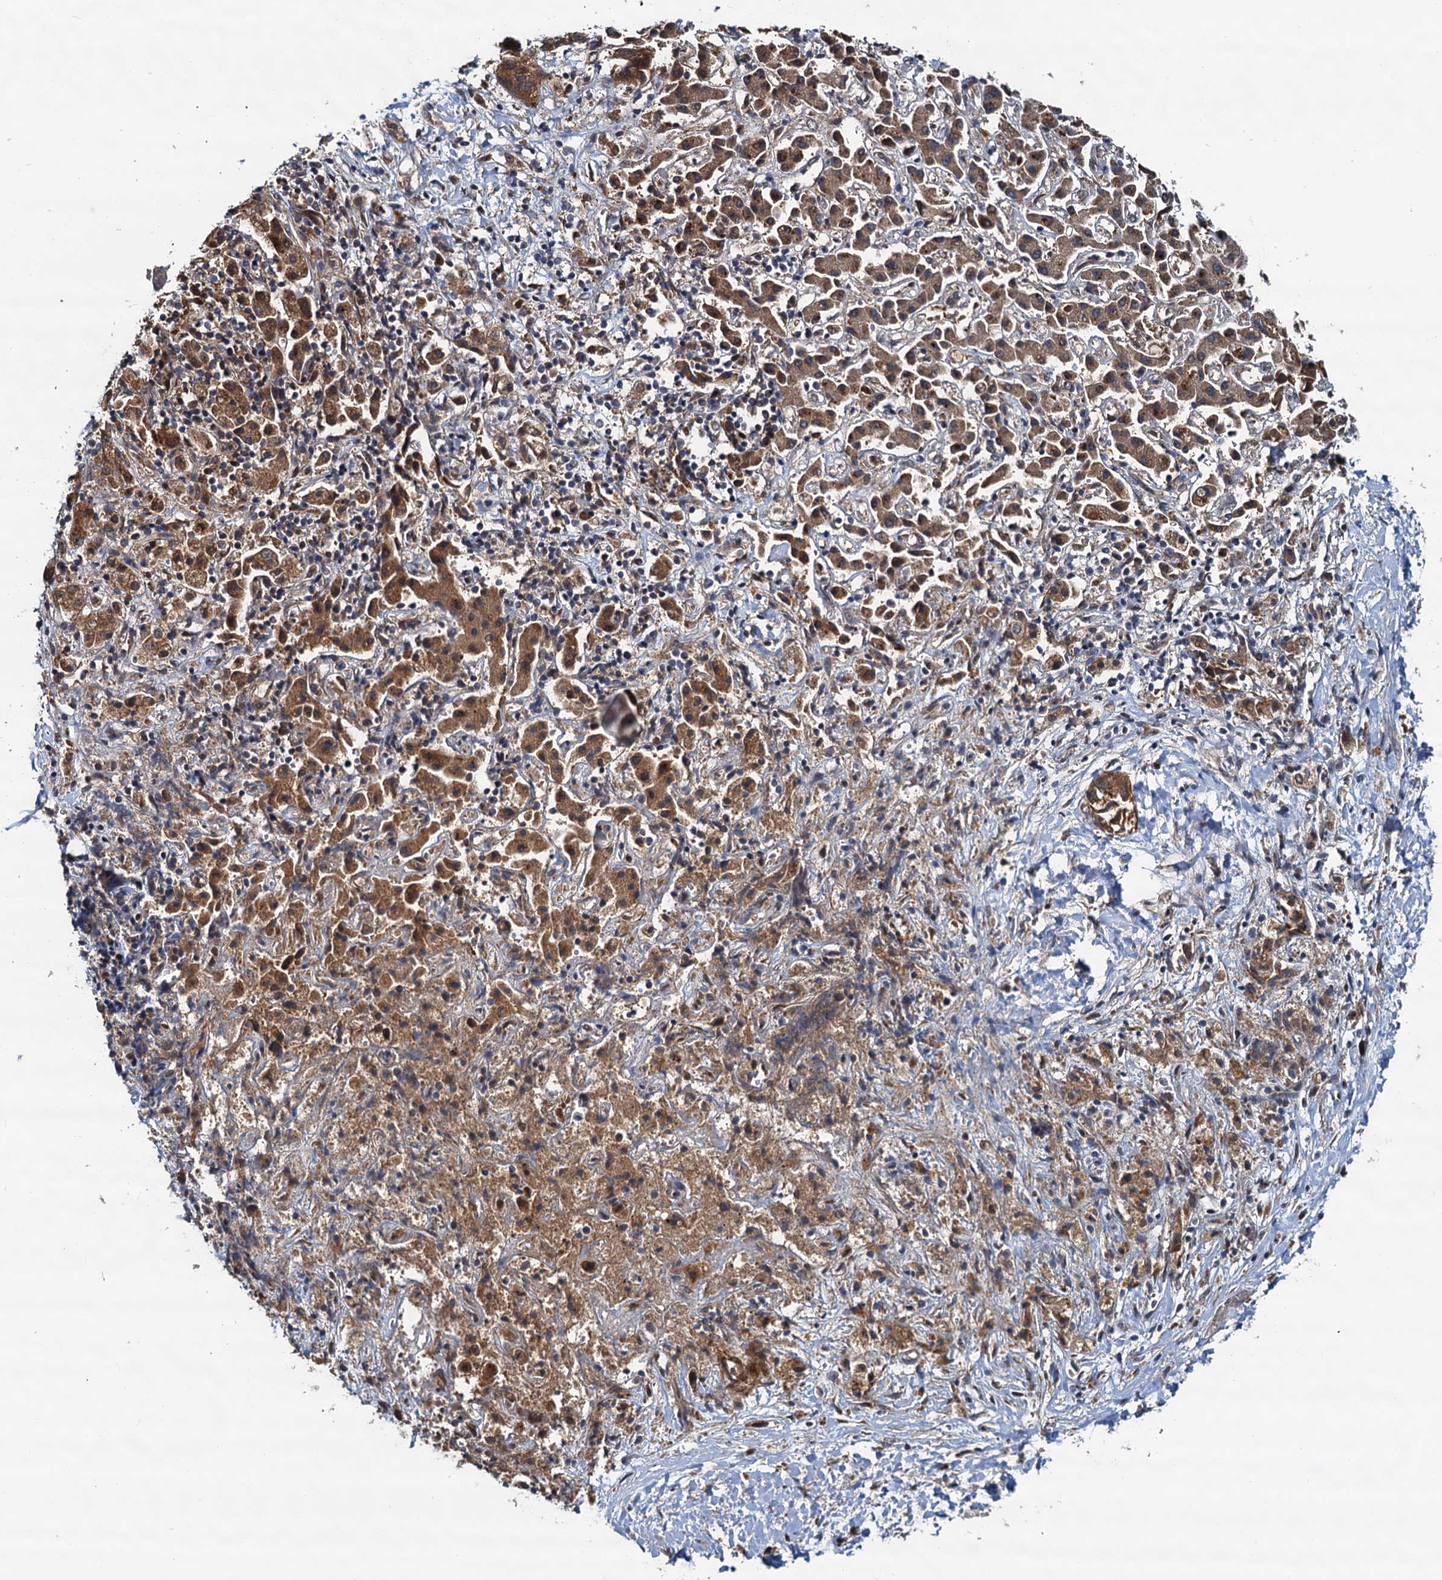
{"staining": {"intensity": "moderate", "quantity": ">75%", "location": "cytoplasmic/membranous"}, "tissue": "liver cancer", "cell_type": "Tumor cells", "image_type": "cancer", "snomed": [{"axis": "morphology", "description": "Cholangiocarcinoma"}, {"axis": "topography", "description": "Liver"}], "caption": "A micrograph showing moderate cytoplasmic/membranous expression in about >75% of tumor cells in liver cholangiocarcinoma, as visualized by brown immunohistochemical staining.", "gene": "AAGAB", "patient": {"sex": "female", "age": 52}}